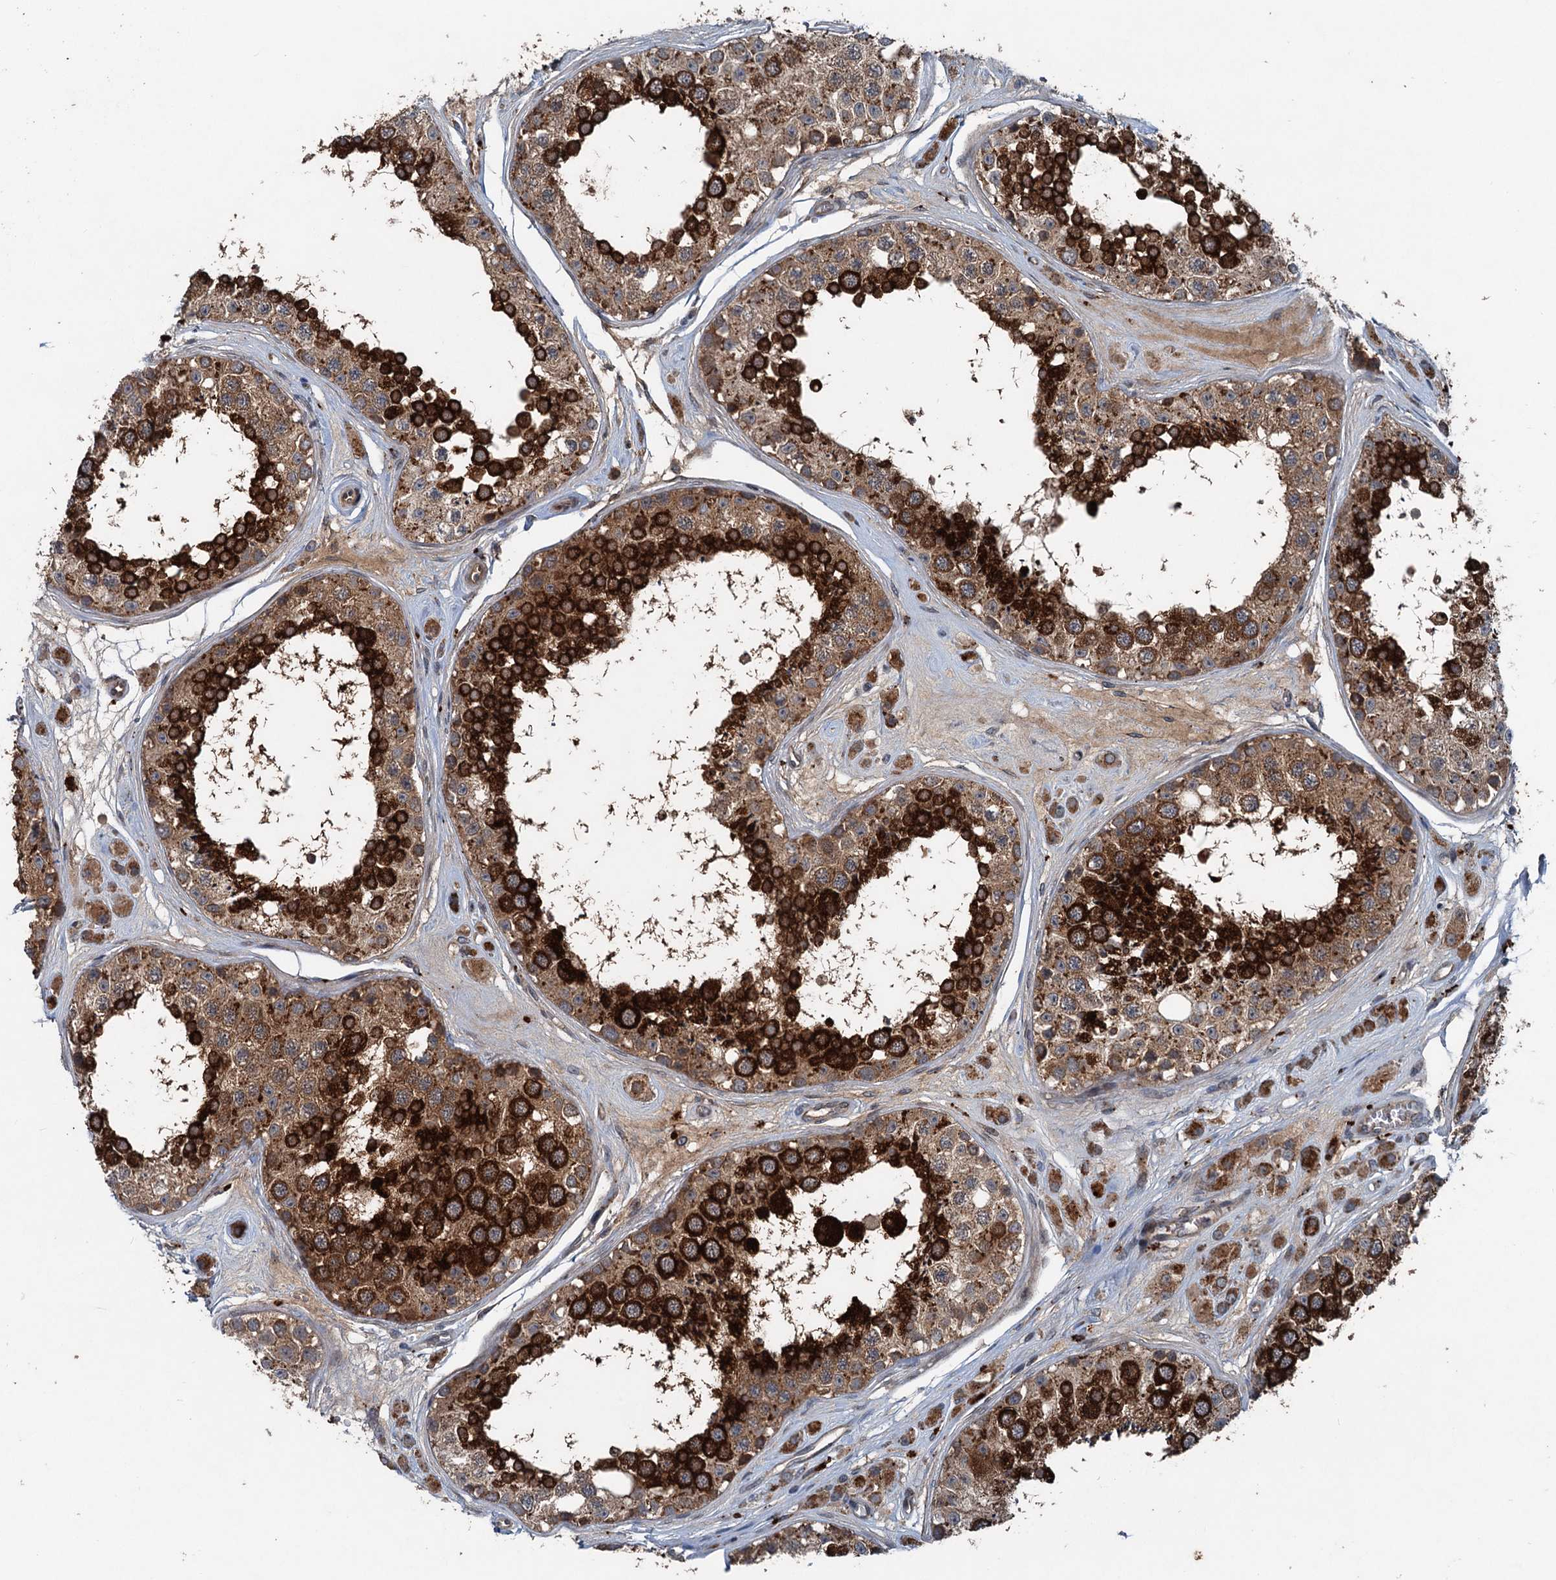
{"staining": {"intensity": "strong", "quantity": ">75%", "location": "cytoplasmic/membranous"}, "tissue": "testis", "cell_type": "Cells in seminiferous ducts", "image_type": "normal", "snomed": [{"axis": "morphology", "description": "Normal tissue, NOS"}, {"axis": "topography", "description": "Testis"}], "caption": "This histopathology image exhibits benign testis stained with immunohistochemistry (IHC) to label a protein in brown. The cytoplasmic/membranous of cells in seminiferous ducts show strong positivity for the protein. Nuclei are counter-stained blue.", "gene": "N4BP2L2", "patient": {"sex": "male", "age": 25}}